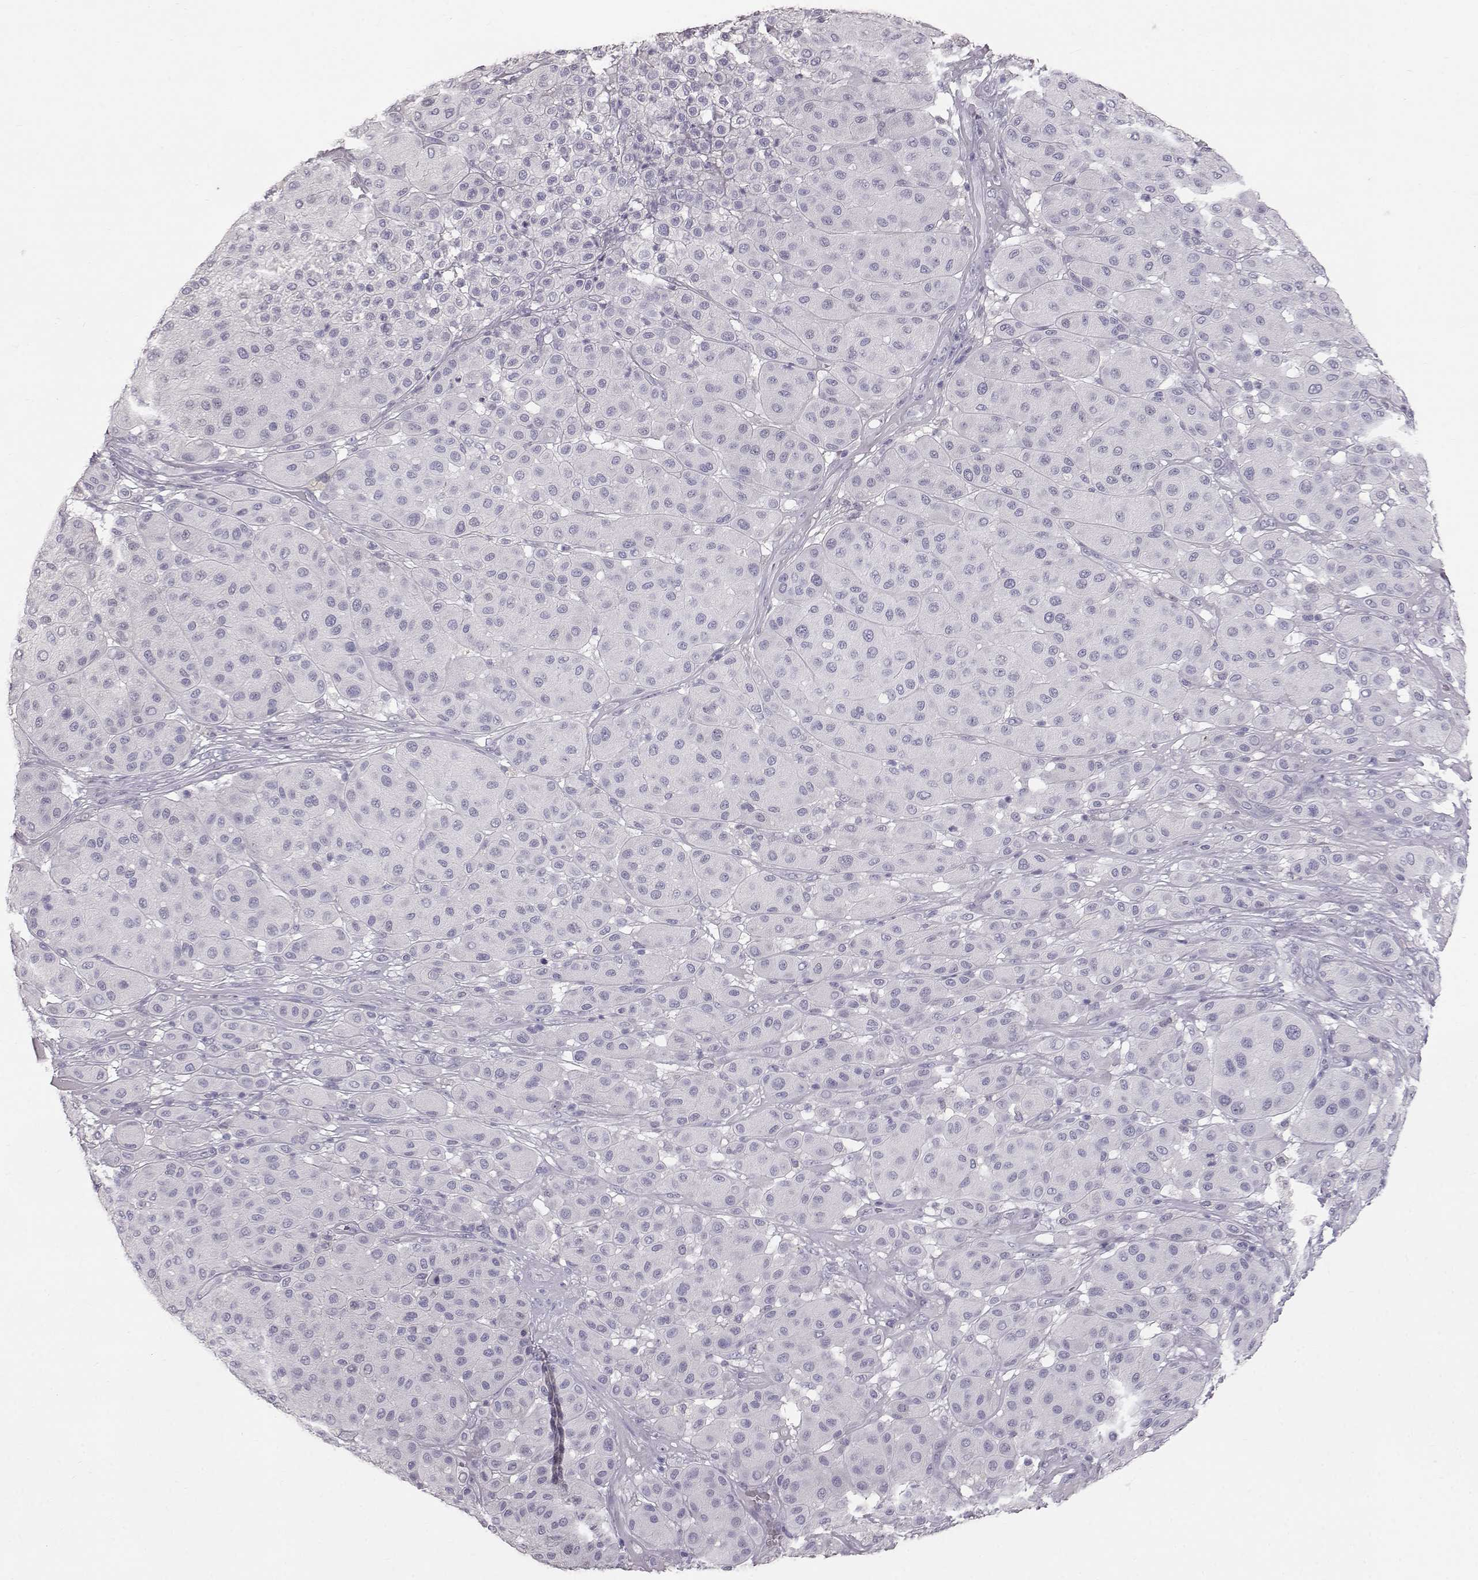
{"staining": {"intensity": "negative", "quantity": "none", "location": "none"}, "tissue": "melanoma", "cell_type": "Tumor cells", "image_type": "cancer", "snomed": [{"axis": "morphology", "description": "Malignant melanoma, Metastatic site"}, {"axis": "topography", "description": "Smooth muscle"}], "caption": "IHC of human malignant melanoma (metastatic site) displays no positivity in tumor cells.", "gene": "KRT33A", "patient": {"sex": "male", "age": 41}}